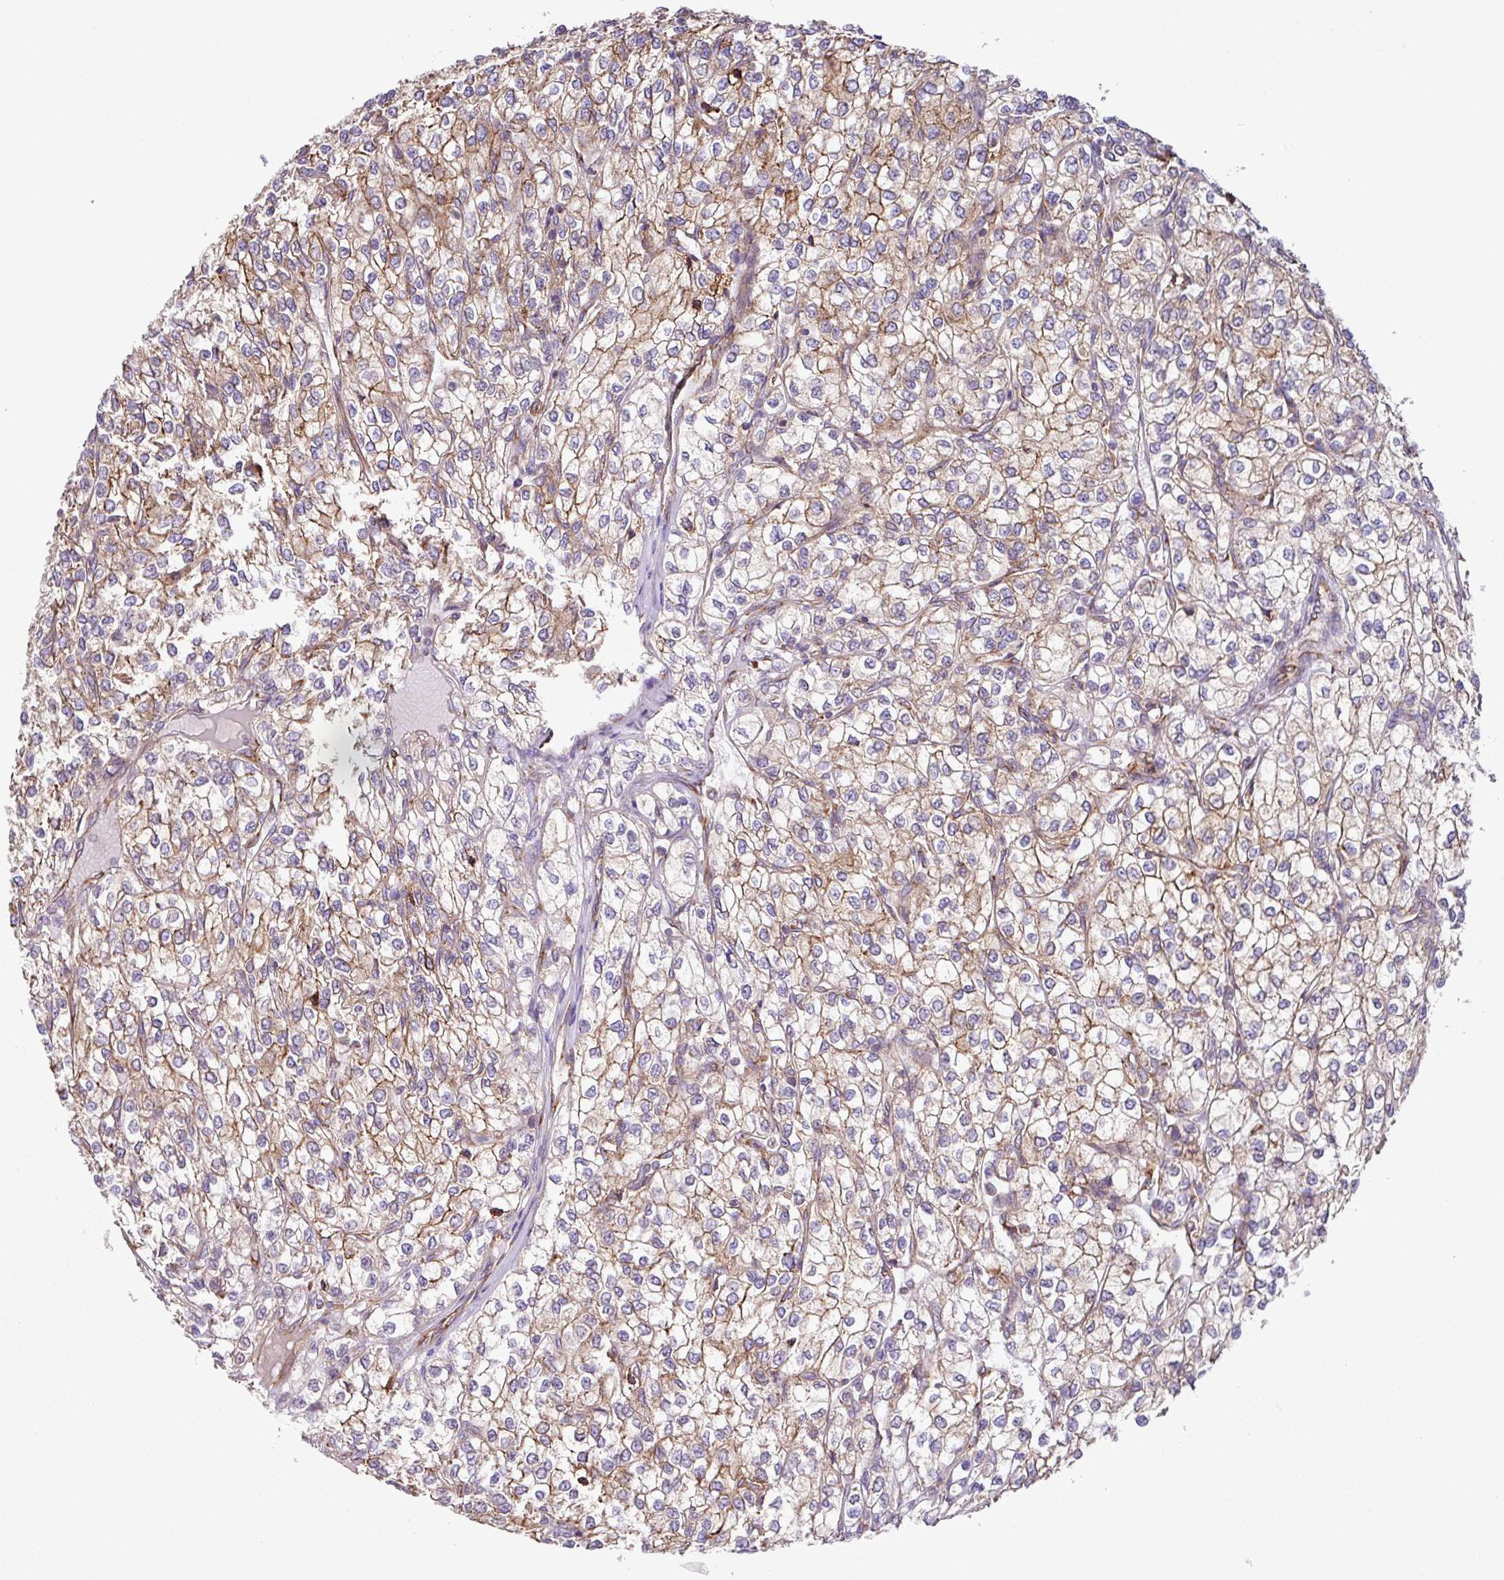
{"staining": {"intensity": "moderate", "quantity": ">75%", "location": "cytoplasmic/membranous"}, "tissue": "renal cancer", "cell_type": "Tumor cells", "image_type": "cancer", "snomed": [{"axis": "morphology", "description": "Adenocarcinoma, NOS"}, {"axis": "topography", "description": "Kidney"}], "caption": "Human renal cancer (adenocarcinoma) stained for a protein (brown) exhibits moderate cytoplasmic/membranous positive positivity in about >75% of tumor cells.", "gene": "SLC39A7", "patient": {"sex": "male", "age": 80}}